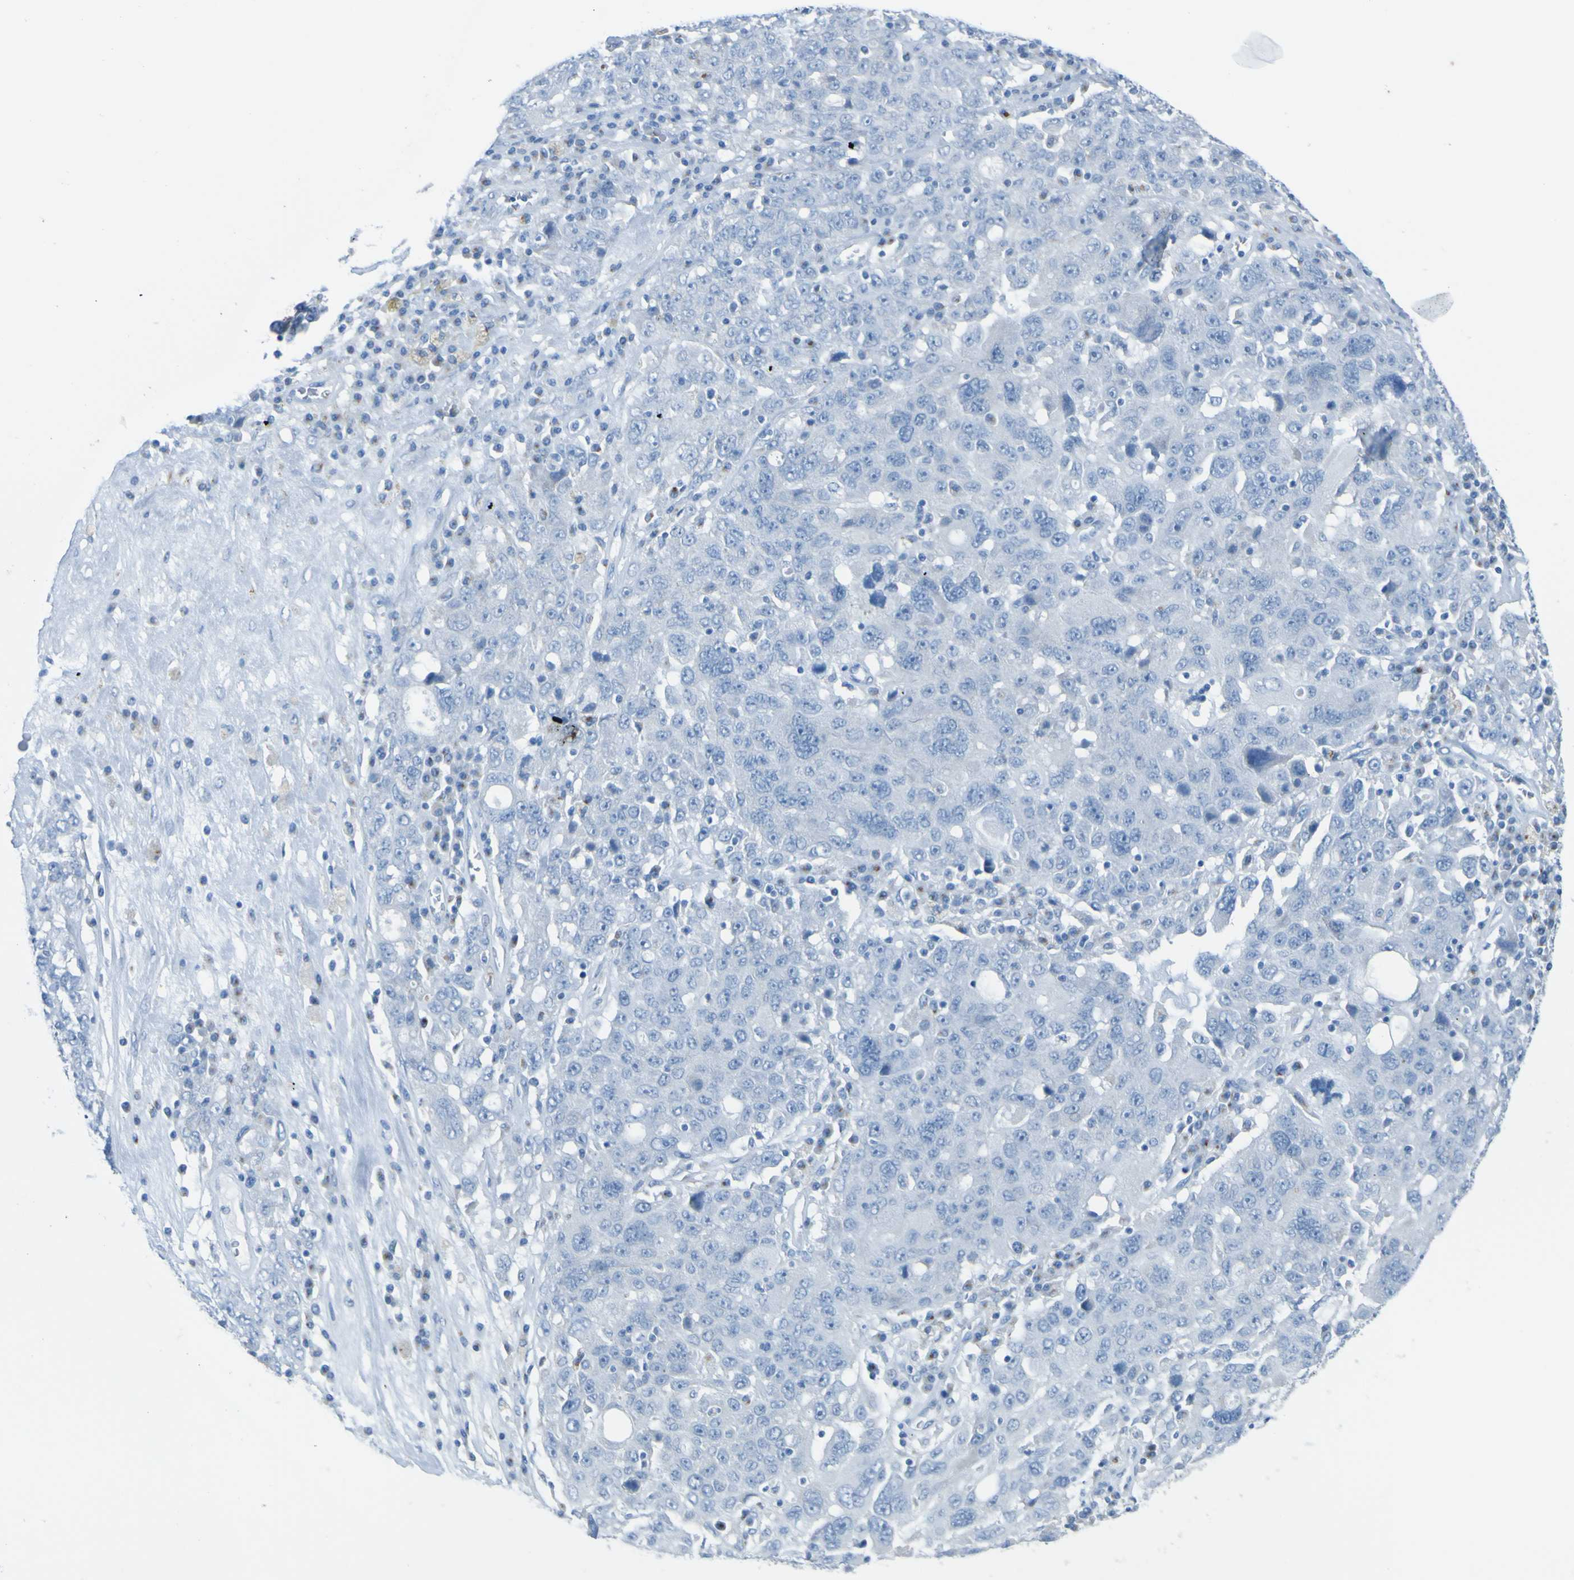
{"staining": {"intensity": "negative", "quantity": "none", "location": "none"}, "tissue": "ovarian cancer", "cell_type": "Tumor cells", "image_type": "cancer", "snomed": [{"axis": "morphology", "description": "Carcinoma, endometroid"}, {"axis": "topography", "description": "Ovary"}], "caption": "The photomicrograph reveals no staining of tumor cells in ovarian endometroid carcinoma.", "gene": "ACMSD", "patient": {"sex": "female", "age": 62}}